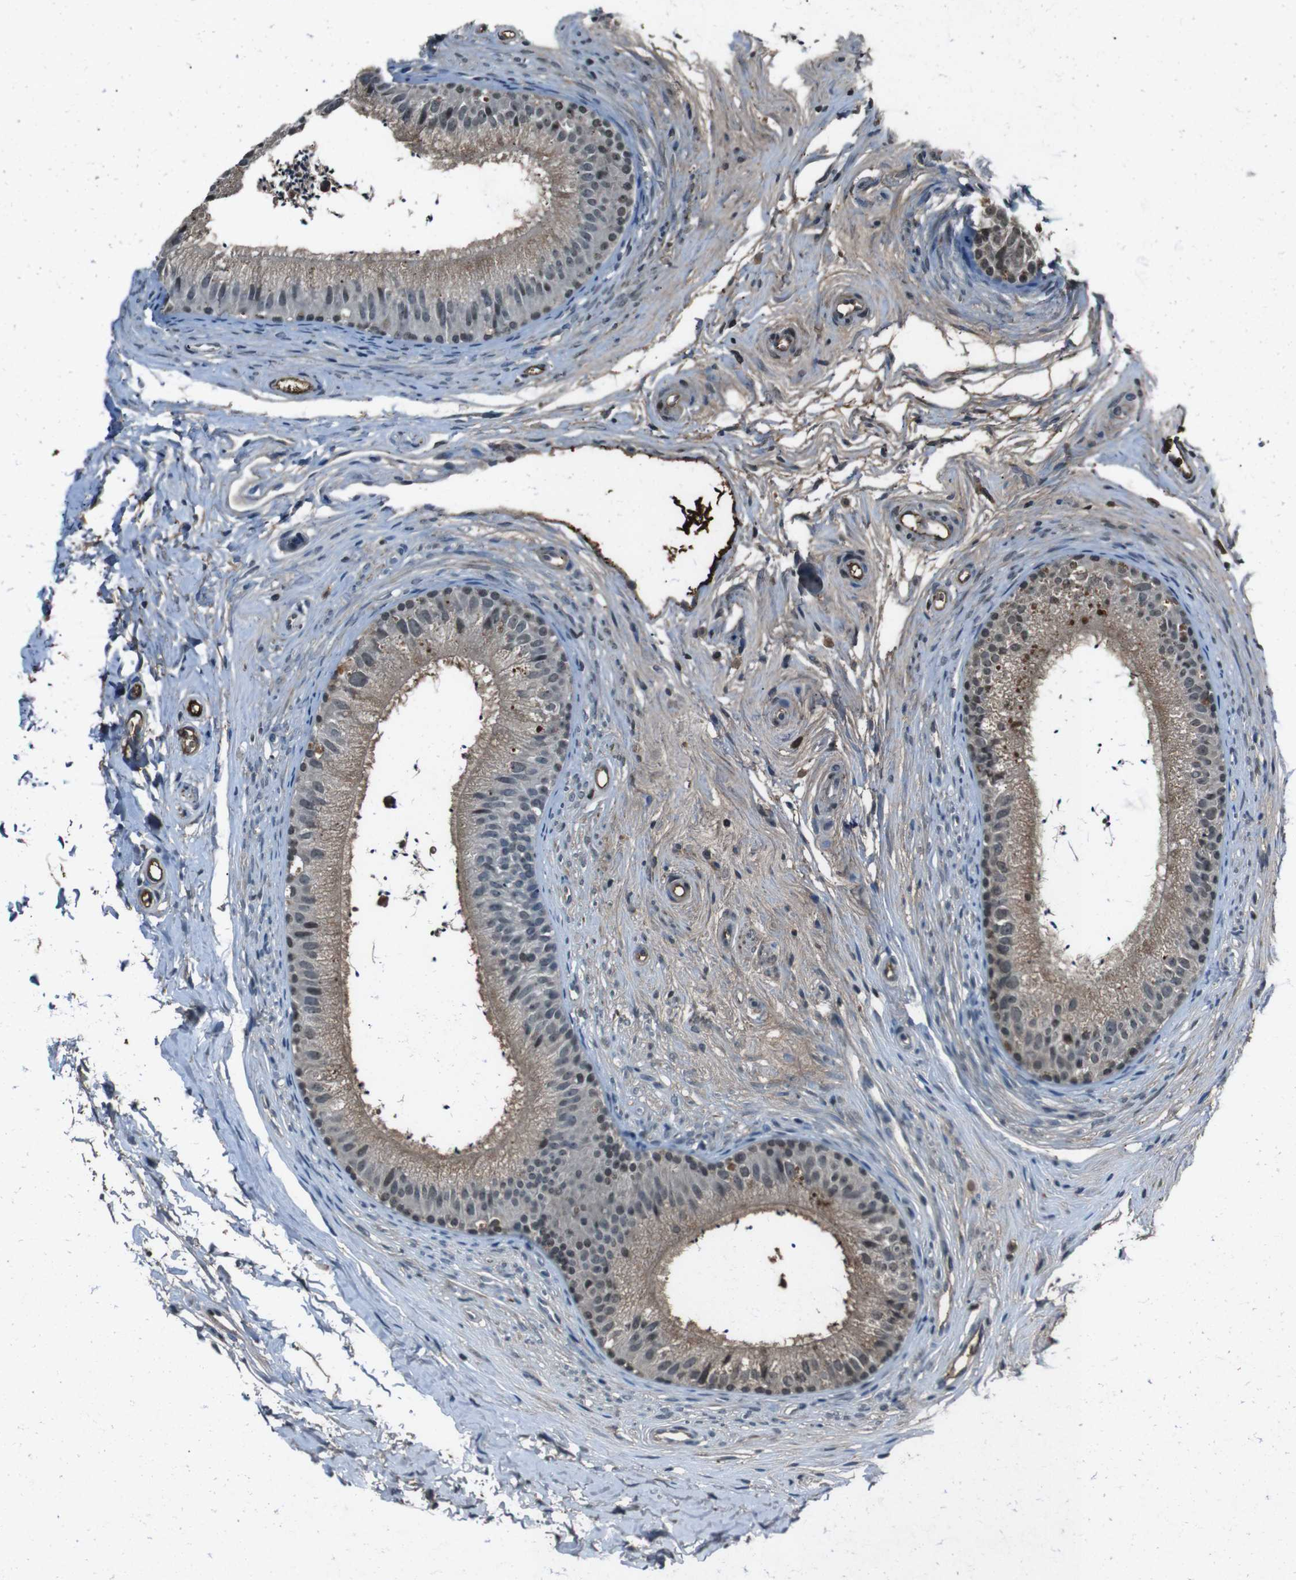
{"staining": {"intensity": "weak", "quantity": "25%-75%", "location": "cytoplasmic/membranous"}, "tissue": "epididymis", "cell_type": "Glandular cells", "image_type": "normal", "snomed": [{"axis": "morphology", "description": "Normal tissue, NOS"}, {"axis": "topography", "description": "Epididymis"}], "caption": "DAB immunohistochemical staining of normal human epididymis demonstrates weak cytoplasmic/membranous protein staining in approximately 25%-75% of glandular cells. The staining was performed using DAB, with brown indicating positive protein expression. Nuclei are stained blue with hematoxylin.", "gene": "UGT1A6", "patient": {"sex": "male", "age": 56}}